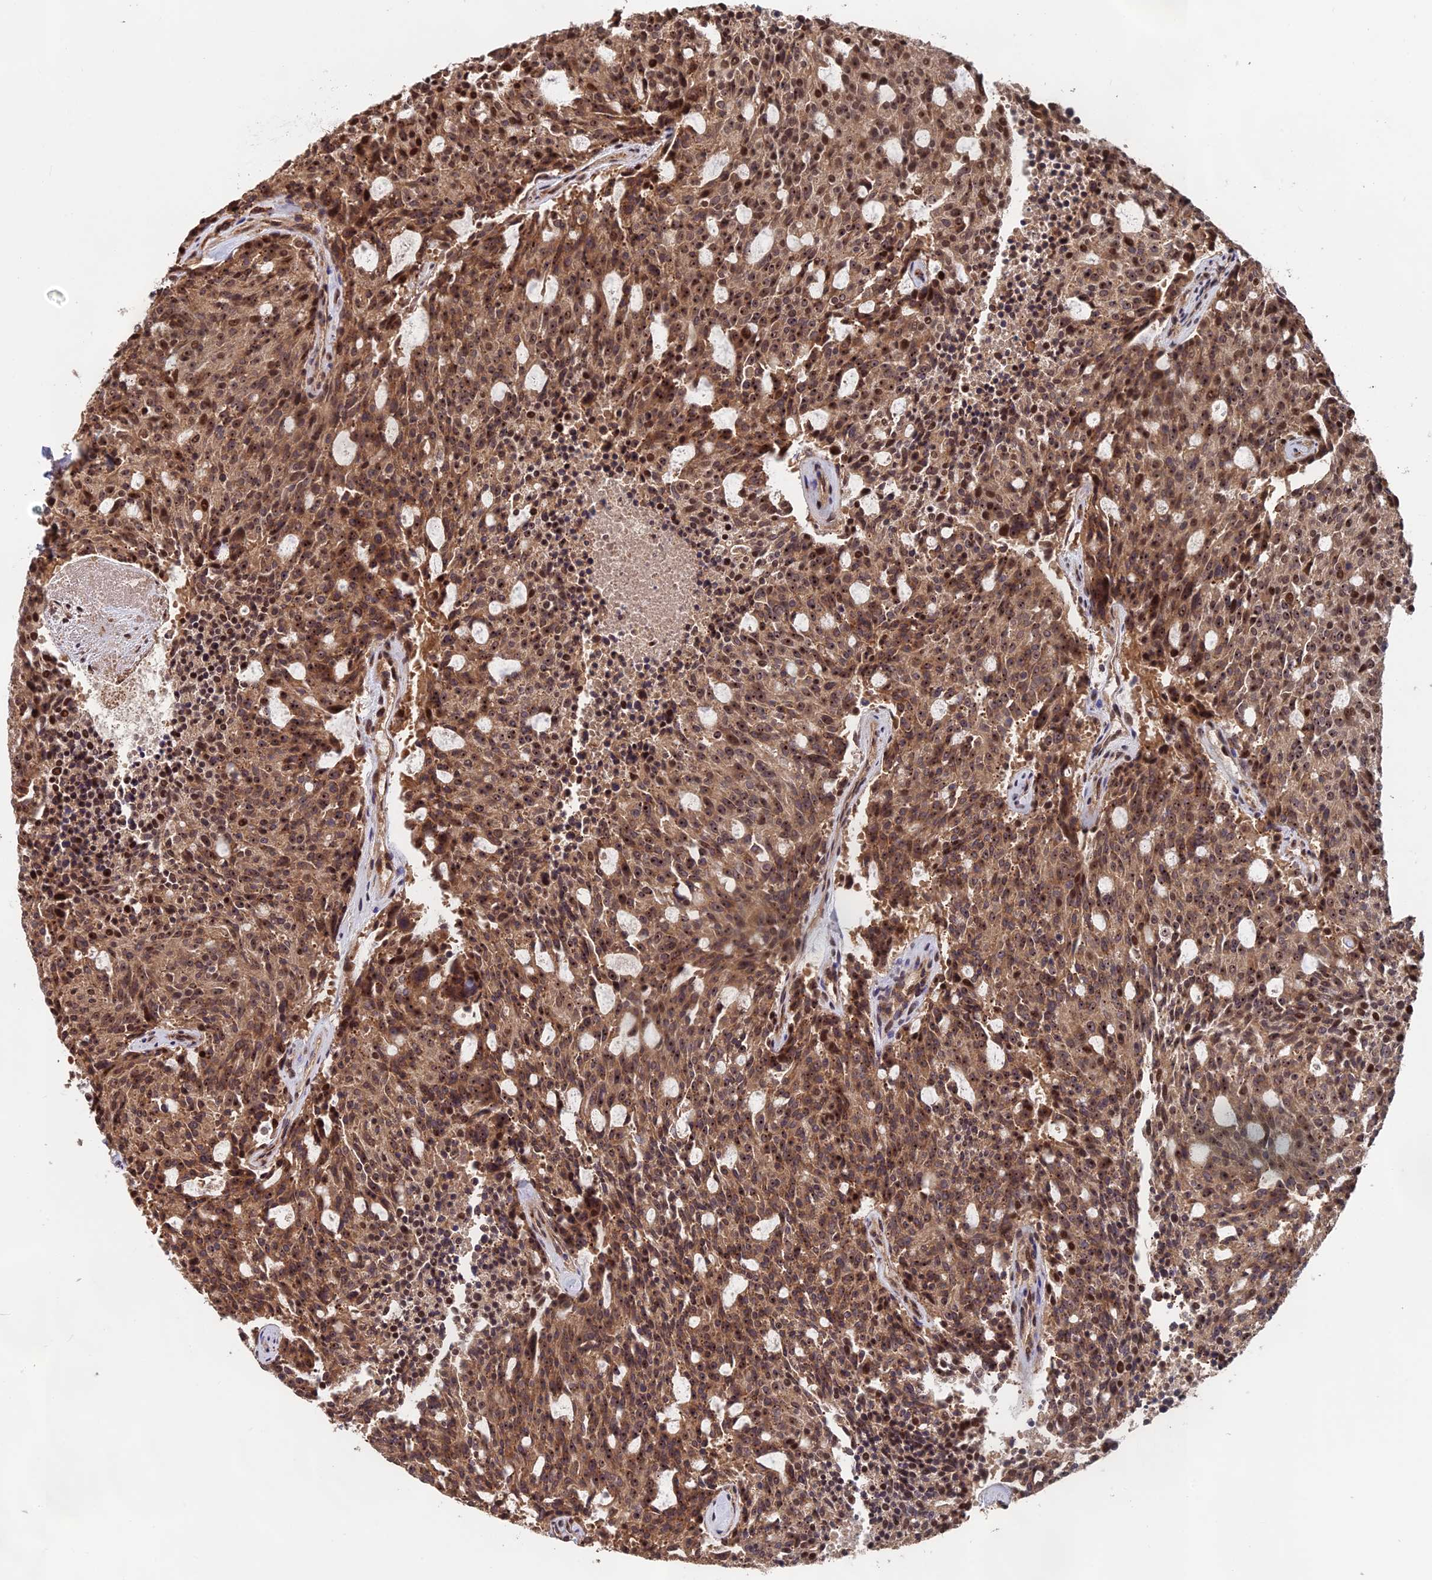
{"staining": {"intensity": "moderate", "quantity": ">75%", "location": "cytoplasmic/membranous,nuclear"}, "tissue": "carcinoid", "cell_type": "Tumor cells", "image_type": "cancer", "snomed": [{"axis": "morphology", "description": "Carcinoid, malignant, NOS"}, {"axis": "topography", "description": "Pancreas"}], "caption": "Immunohistochemistry (DAB (3,3'-diaminobenzidine)) staining of human carcinoid shows moderate cytoplasmic/membranous and nuclear protein staining in about >75% of tumor cells.", "gene": "OSBPL1A", "patient": {"sex": "female", "age": 54}}